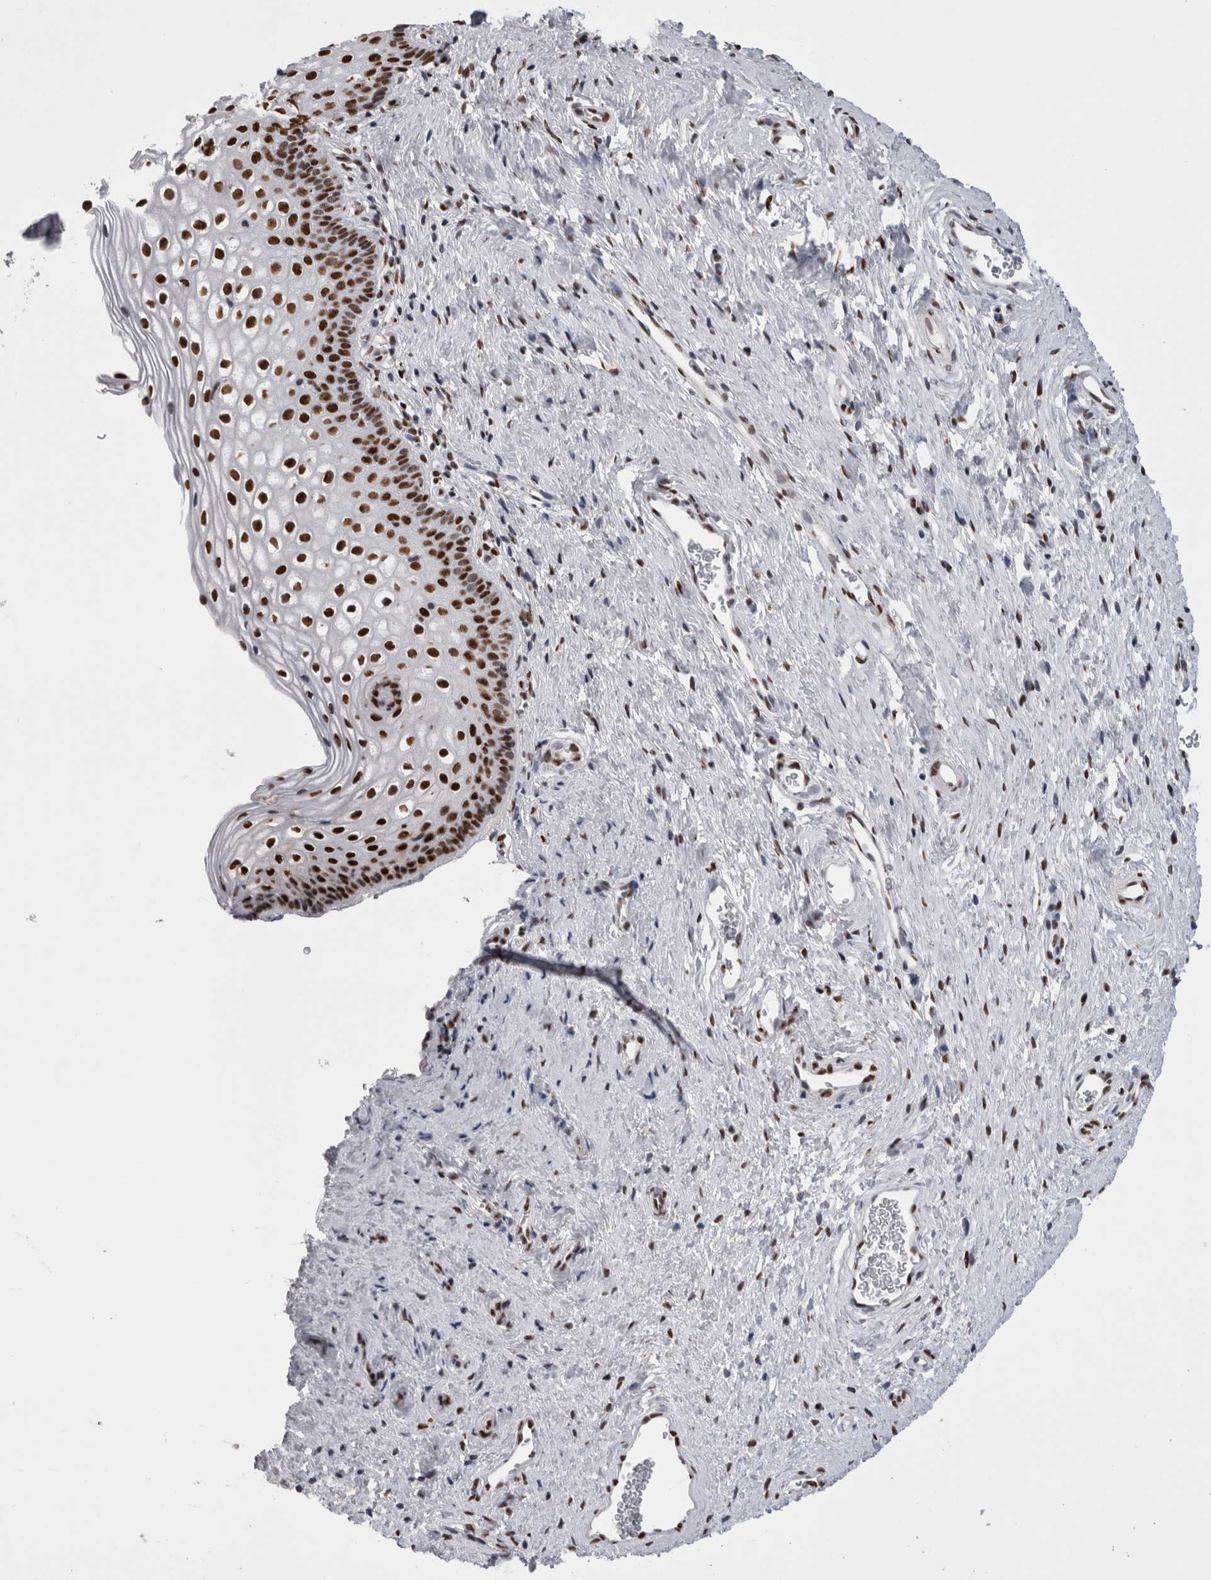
{"staining": {"intensity": "strong", "quantity": ">75%", "location": "nuclear"}, "tissue": "cervix", "cell_type": "Glandular cells", "image_type": "normal", "snomed": [{"axis": "morphology", "description": "Normal tissue, NOS"}, {"axis": "topography", "description": "Cervix"}], "caption": "The histopathology image reveals immunohistochemical staining of unremarkable cervix. There is strong nuclear positivity is identified in approximately >75% of glandular cells.", "gene": "ALPK3", "patient": {"sex": "female", "age": 27}}